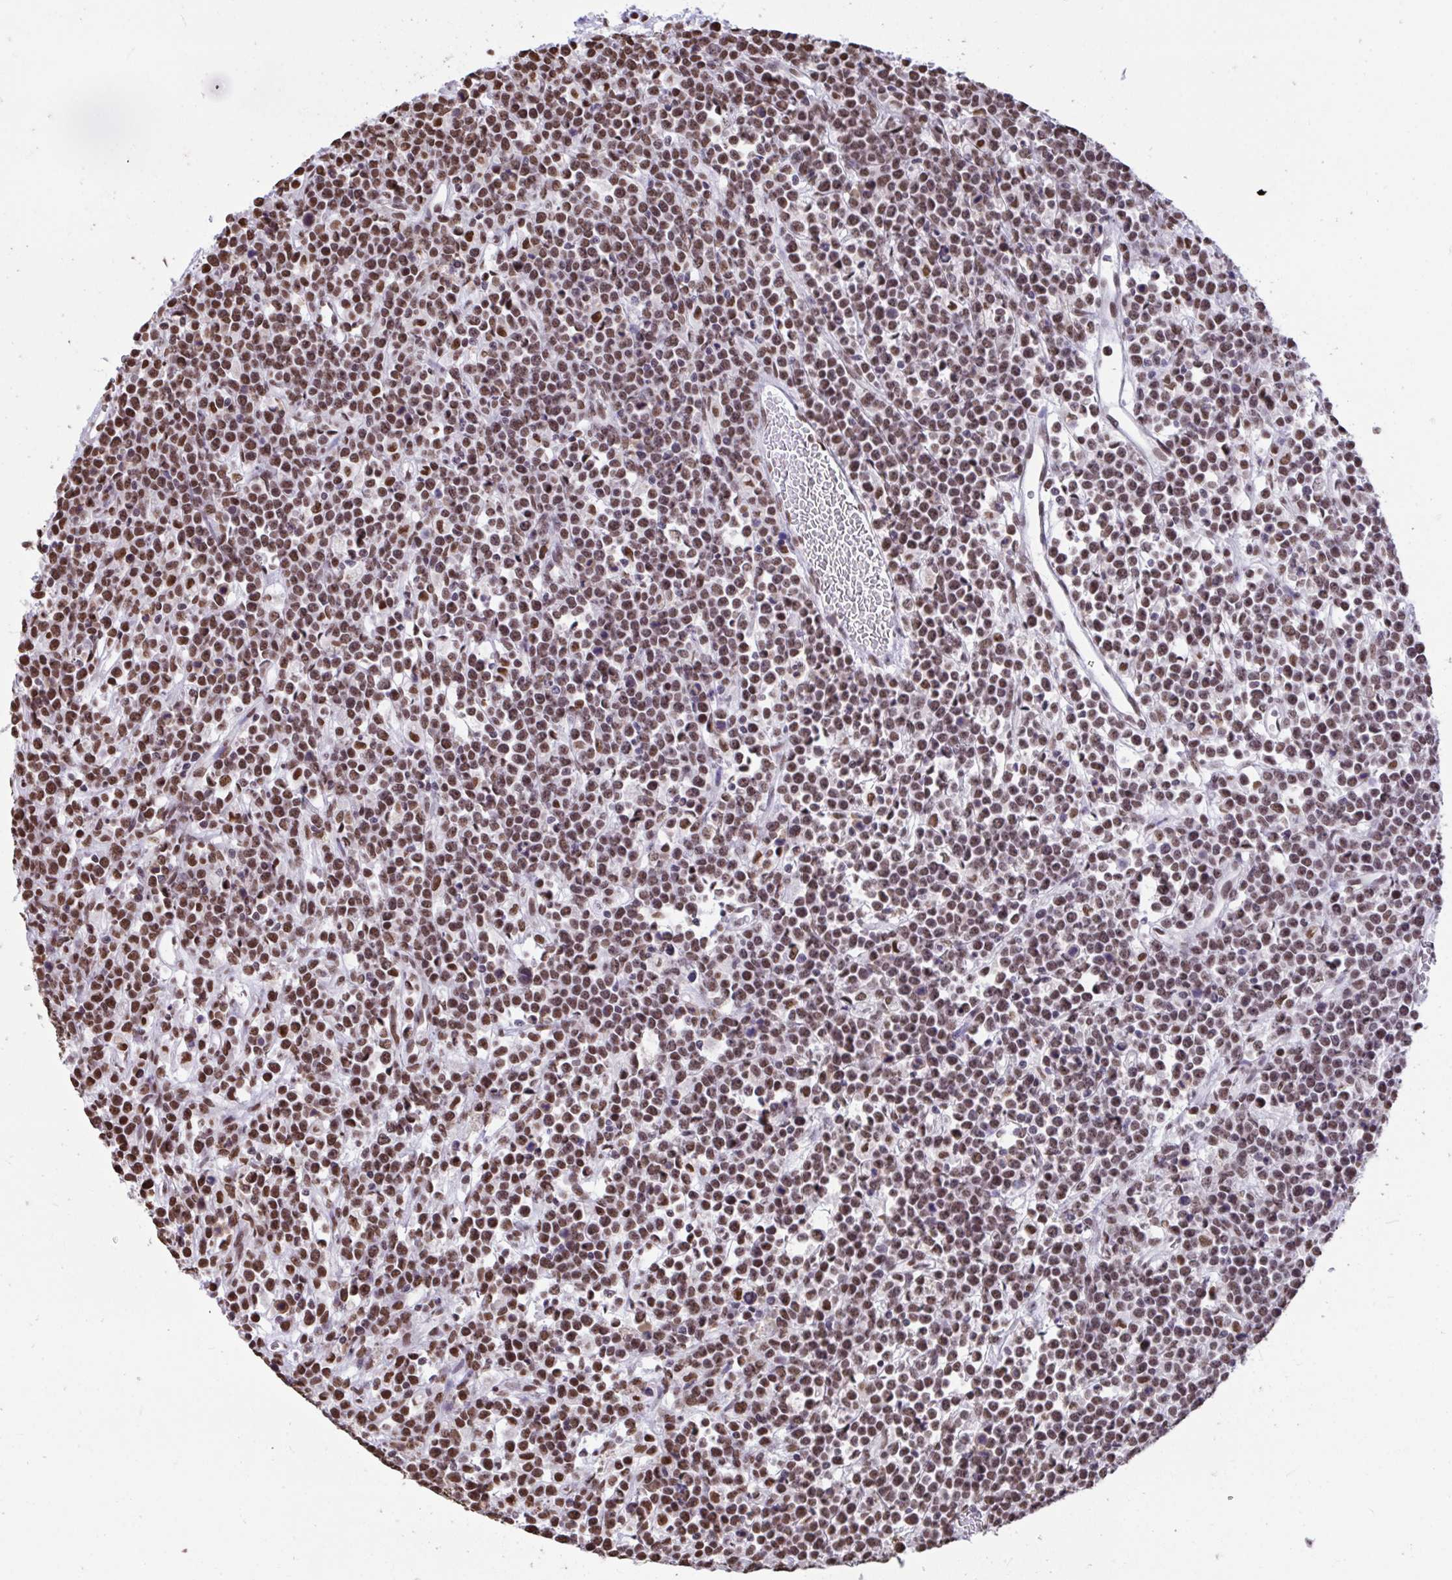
{"staining": {"intensity": "moderate", "quantity": "25%-75%", "location": "nuclear"}, "tissue": "lymphoma", "cell_type": "Tumor cells", "image_type": "cancer", "snomed": [{"axis": "morphology", "description": "Malignant lymphoma, non-Hodgkin's type, High grade"}, {"axis": "topography", "description": "Ovary"}], "caption": "IHC image of lymphoma stained for a protein (brown), which demonstrates medium levels of moderate nuclear positivity in approximately 25%-75% of tumor cells.", "gene": "HNRNPDL", "patient": {"sex": "female", "age": 56}}